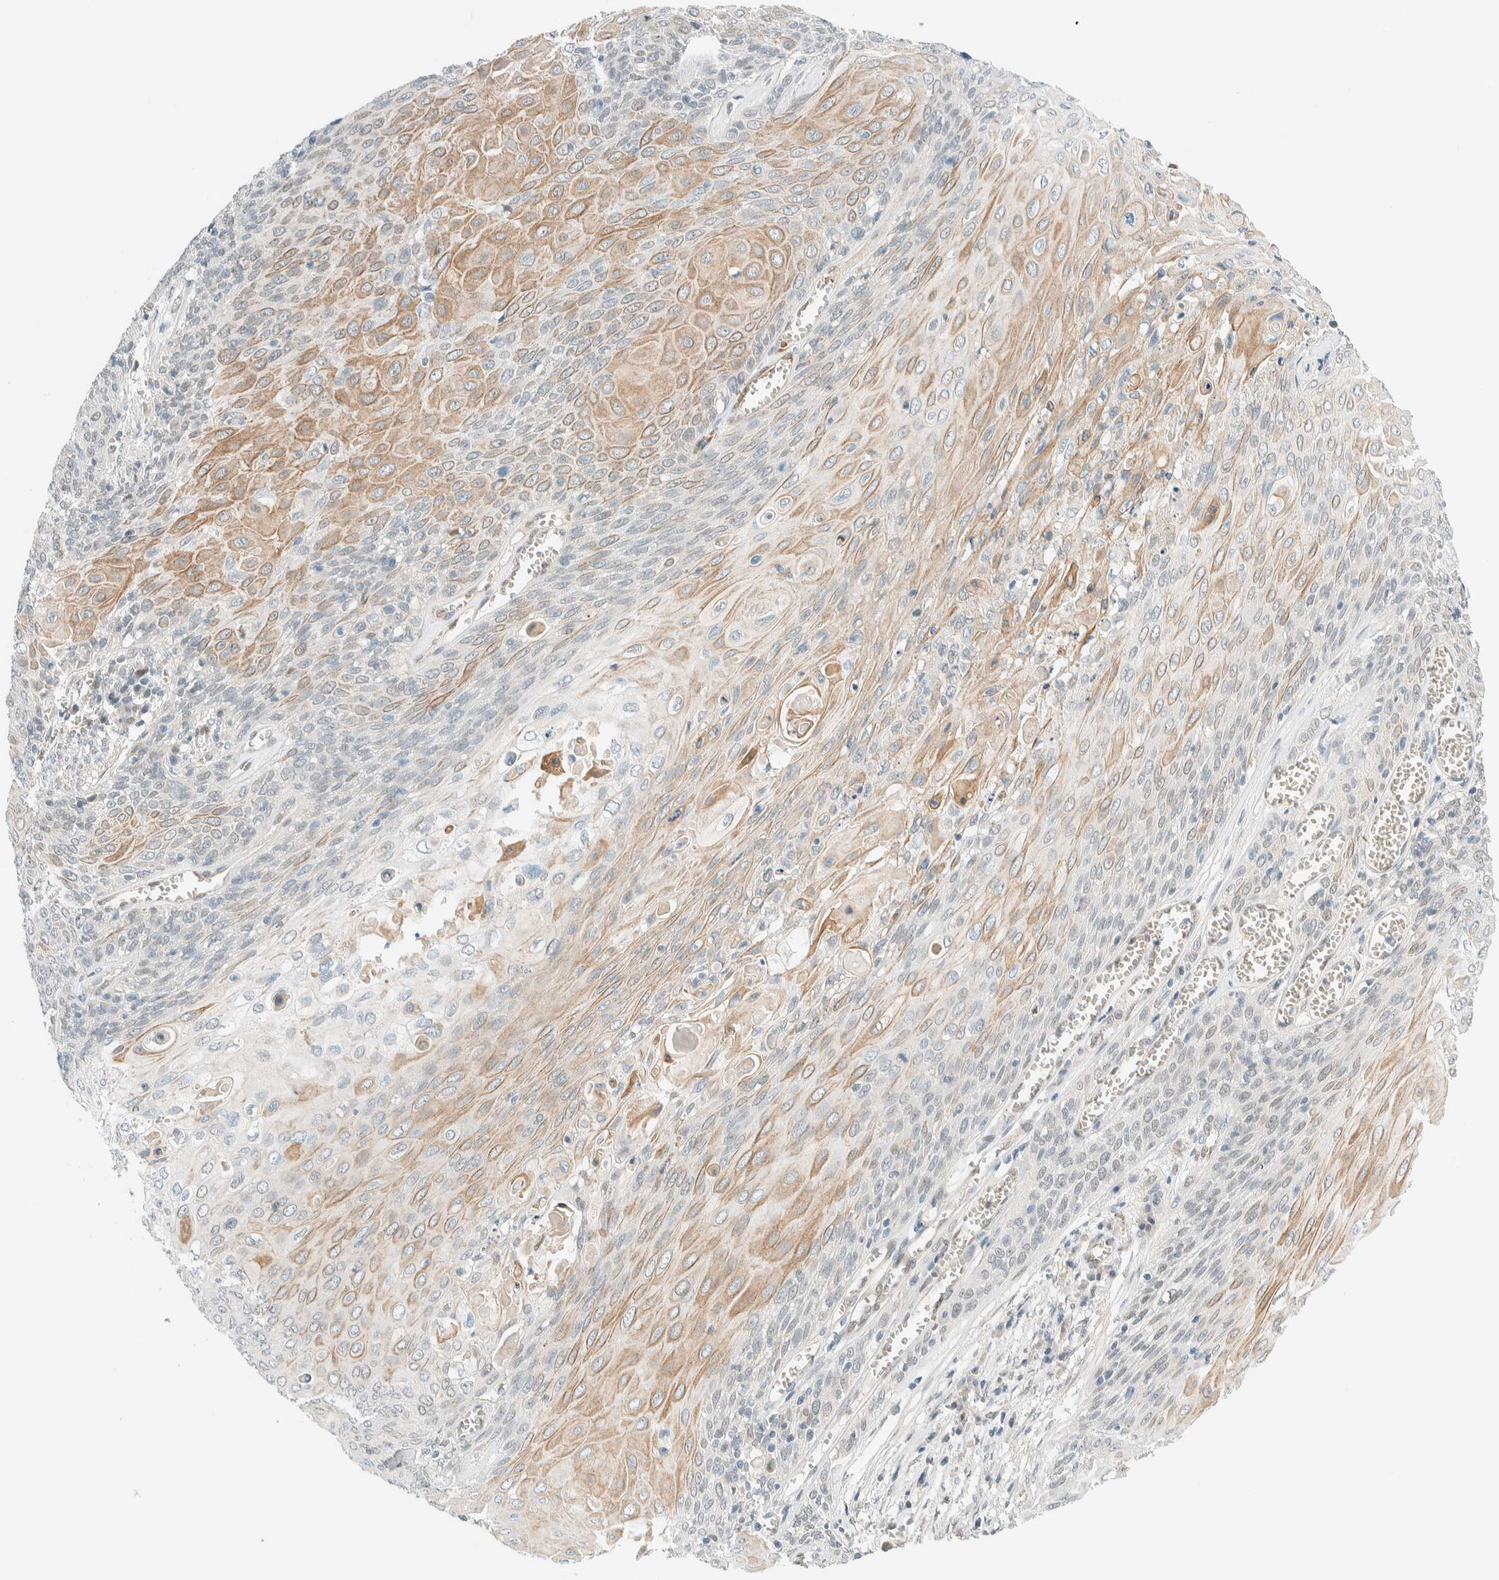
{"staining": {"intensity": "moderate", "quantity": "25%-75%", "location": "cytoplasmic/membranous"}, "tissue": "cervical cancer", "cell_type": "Tumor cells", "image_type": "cancer", "snomed": [{"axis": "morphology", "description": "Squamous cell carcinoma, NOS"}, {"axis": "topography", "description": "Cervix"}], "caption": "The micrograph displays immunohistochemical staining of cervical cancer. There is moderate cytoplasmic/membranous staining is present in about 25%-75% of tumor cells.", "gene": "TSTD2", "patient": {"sex": "female", "age": 39}}